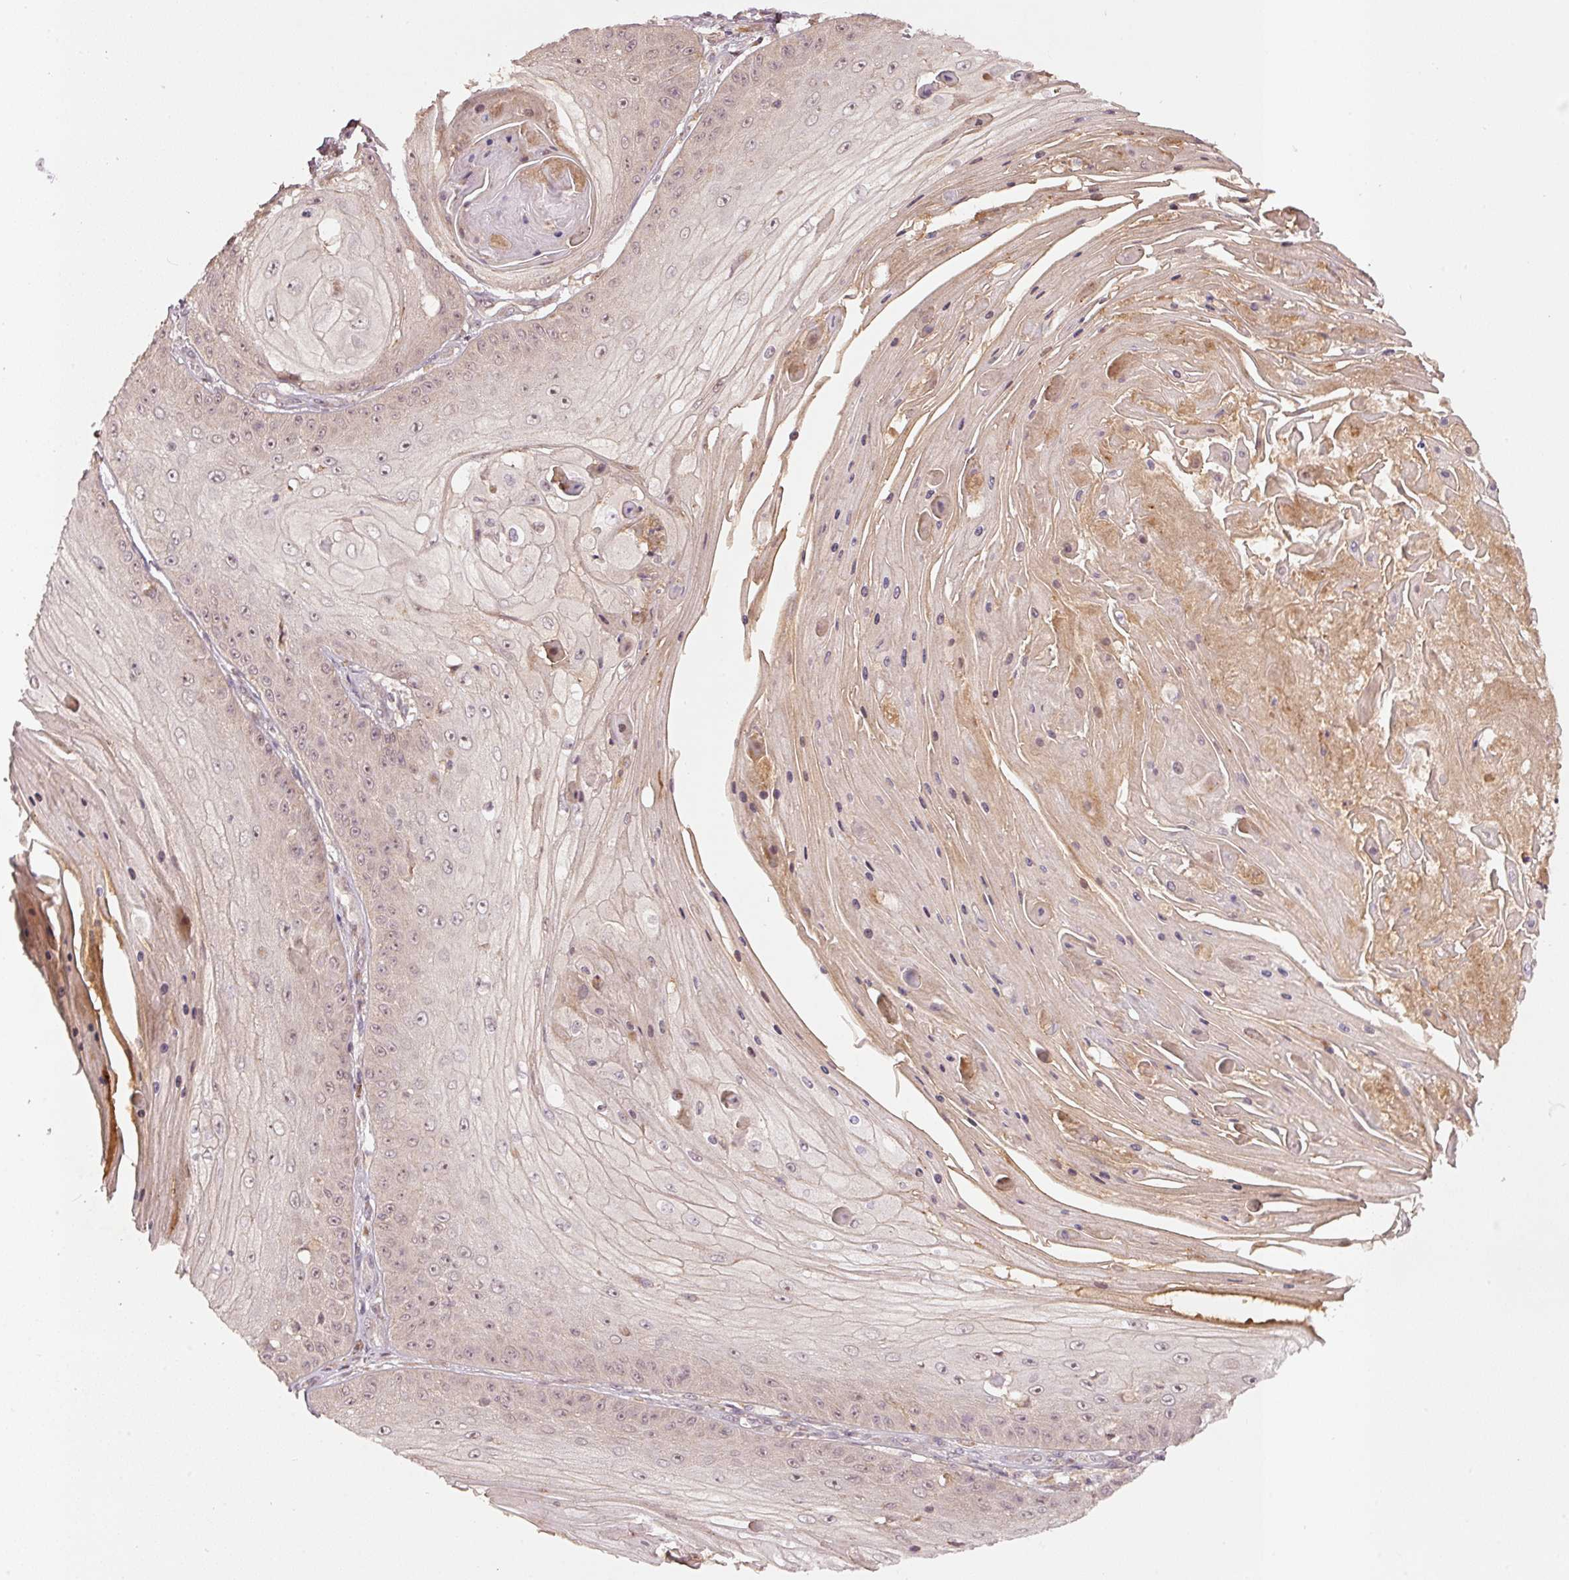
{"staining": {"intensity": "weak", "quantity": "25%-75%", "location": "nuclear"}, "tissue": "skin cancer", "cell_type": "Tumor cells", "image_type": "cancer", "snomed": [{"axis": "morphology", "description": "Squamous cell carcinoma, NOS"}, {"axis": "topography", "description": "Skin"}], "caption": "IHC (DAB (3,3'-diaminobenzidine)) staining of human skin cancer (squamous cell carcinoma) demonstrates weak nuclear protein expression in about 25%-75% of tumor cells.", "gene": "PCDHB1", "patient": {"sex": "male", "age": 70}}